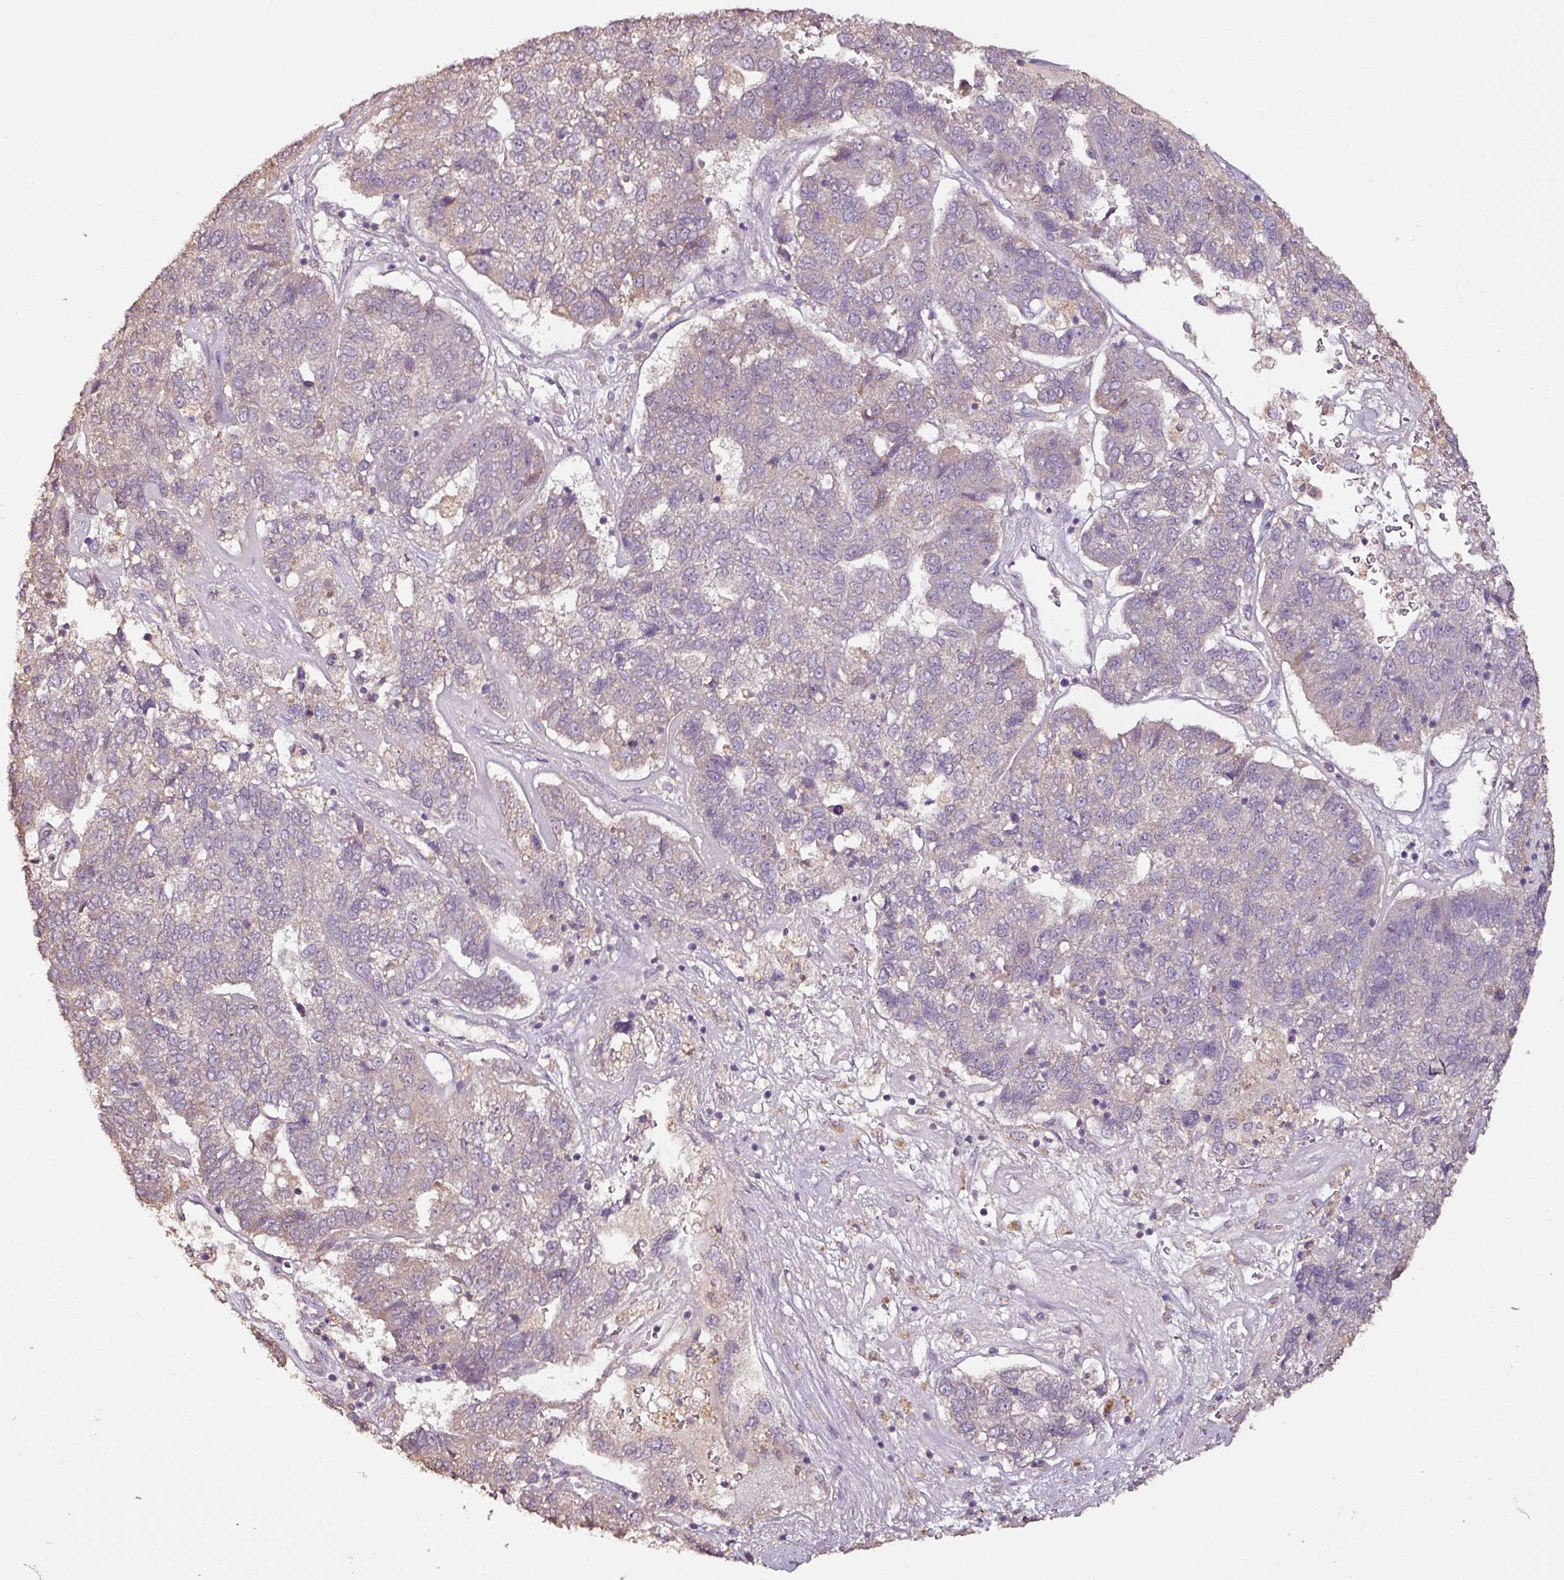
{"staining": {"intensity": "weak", "quantity": "<25%", "location": "cytoplasmic/membranous"}, "tissue": "pancreatic cancer", "cell_type": "Tumor cells", "image_type": "cancer", "snomed": [{"axis": "morphology", "description": "Adenocarcinoma, NOS"}, {"axis": "topography", "description": "Pancreas"}], "caption": "The immunohistochemistry (IHC) photomicrograph has no significant positivity in tumor cells of pancreatic cancer (adenocarcinoma) tissue.", "gene": "RPL38", "patient": {"sex": "female", "age": 61}}